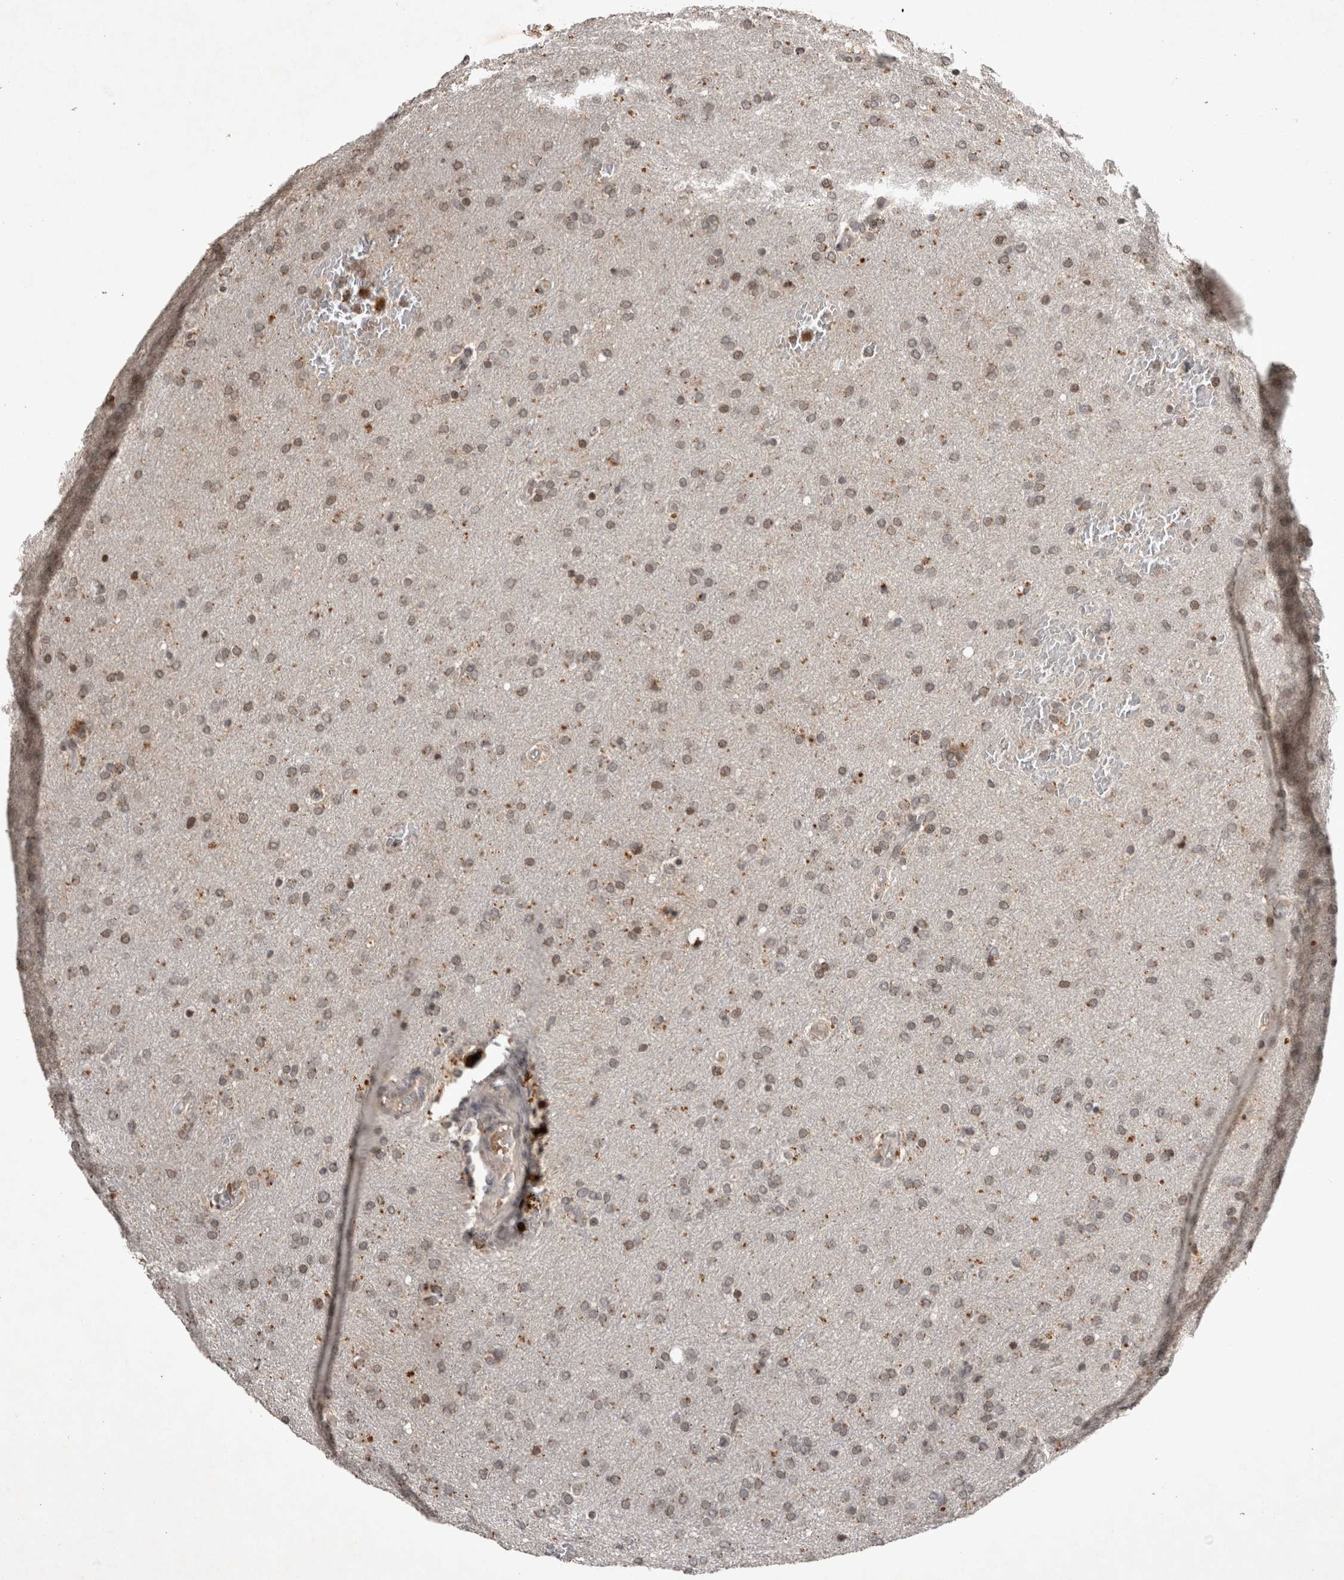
{"staining": {"intensity": "weak", "quantity": "25%-75%", "location": "nuclear"}, "tissue": "glioma", "cell_type": "Tumor cells", "image_type": "cancer", "snomed": [{"axis": "morphology", "description": "Glioma, malignant, Low grade"}, {"axis": "topography", "description": "Brain"}], "caption": "This photomicrograph displays immunohistochemistry (IHC) staining of human glioma, with low weak nuclear positivity in about 25%-75% of tumor cells.", "gene": "HRK", "patient": {"sex": "female", "age": 37}}